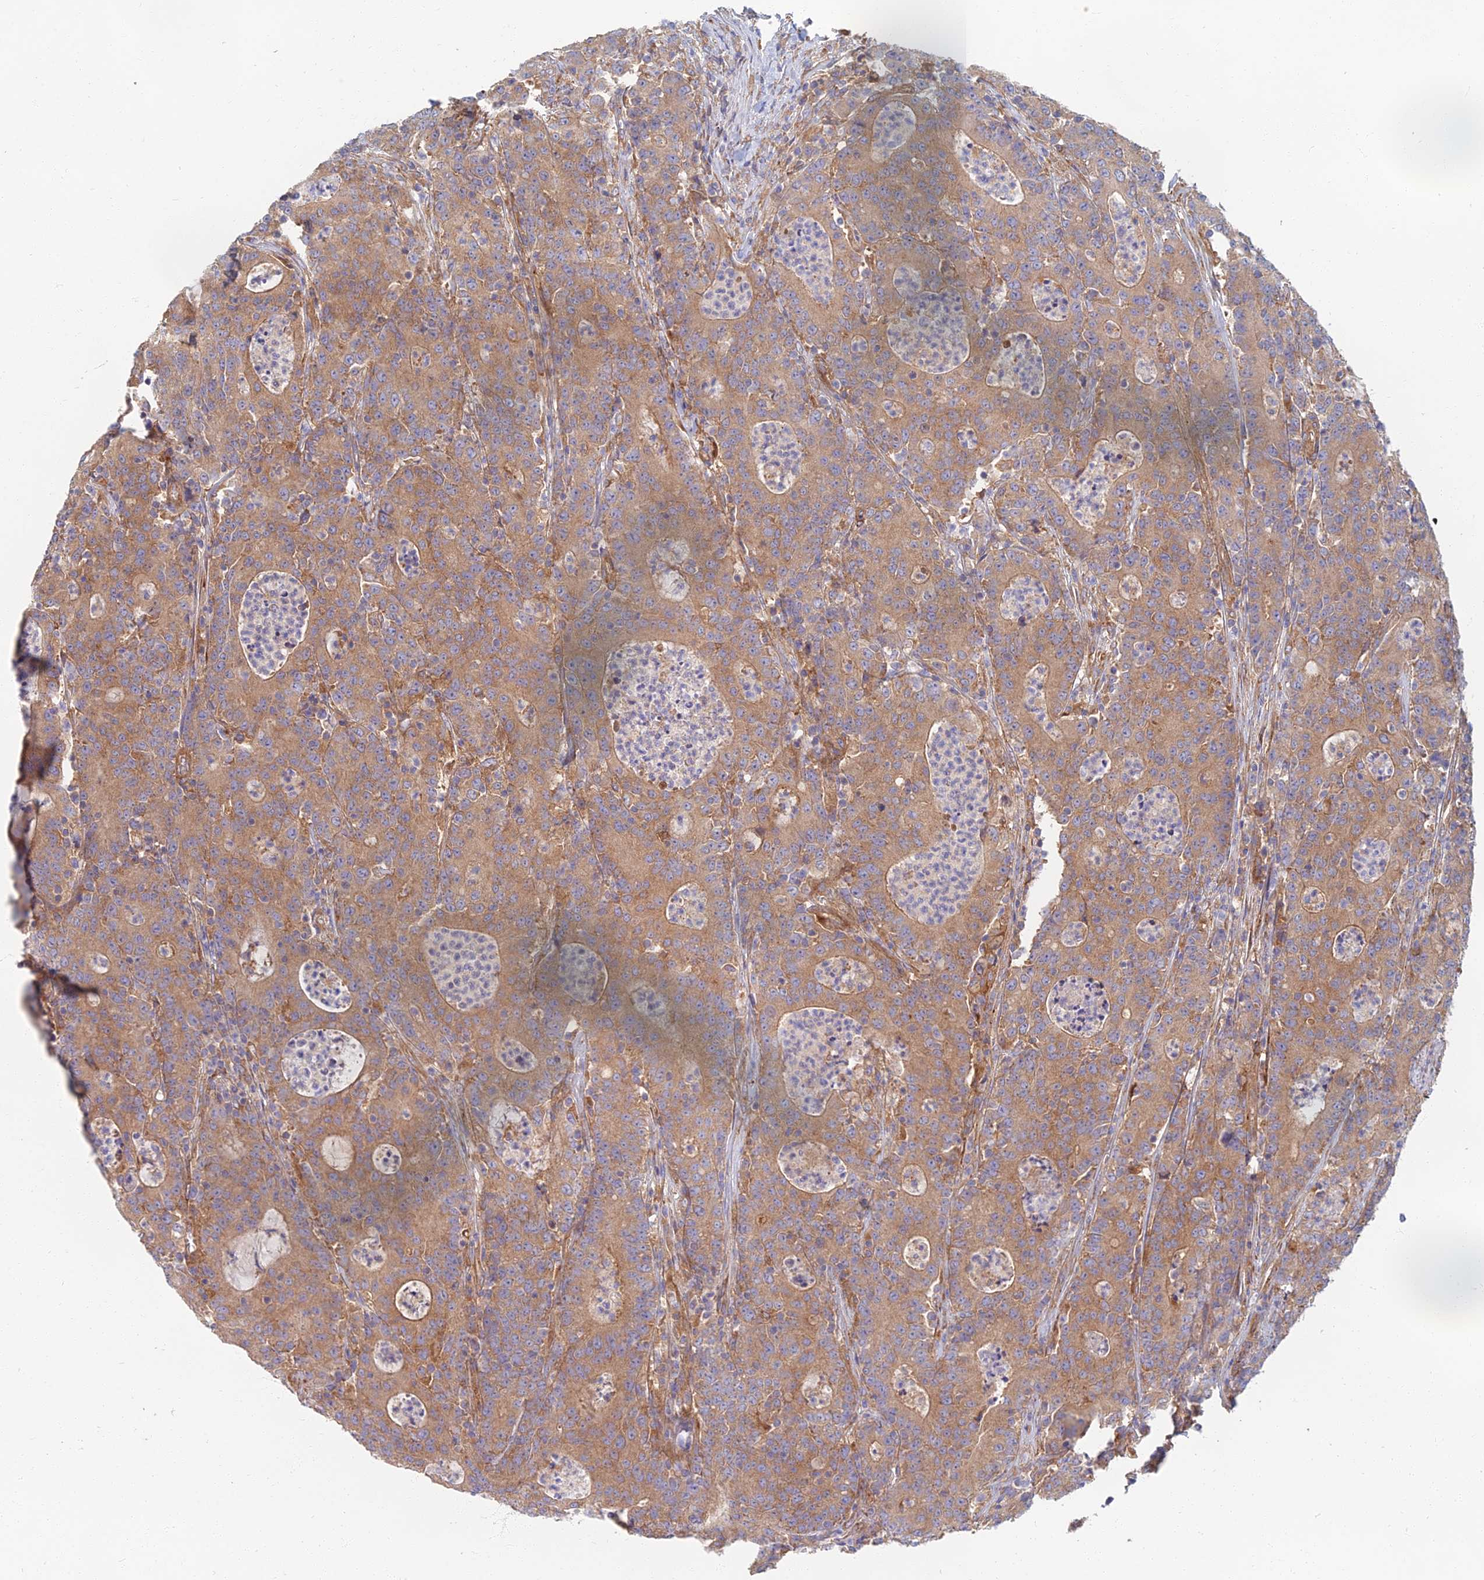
{"staining": {"intensity": "moderate", "quantity": ">75%", "location": "cytoplasmic/membranous"}, "tissue": "colorectal cancer", "cell_type": "Tumor cells", "image_type": "cancer", "snomed": [{"axis": "morphology", "description": "Adenocarcinoma, NOS"}, {"axis": "topography", "description": "Colon"}], "caption": "Immunohistochemistry staining of adenocarcinoma (colorectal), which displays medium levels of moderate cytoplasmic/membranous staining in approximately >75% of tumor cells indicating moderate cytoplasmic/membranous protein staining. The staining was performed using DAB (brown) for protein detection and nuclei were counterstained in hematoxylin (blue).", "gene": "RBSN", "patient": {"sex": "male", "age": 83}}